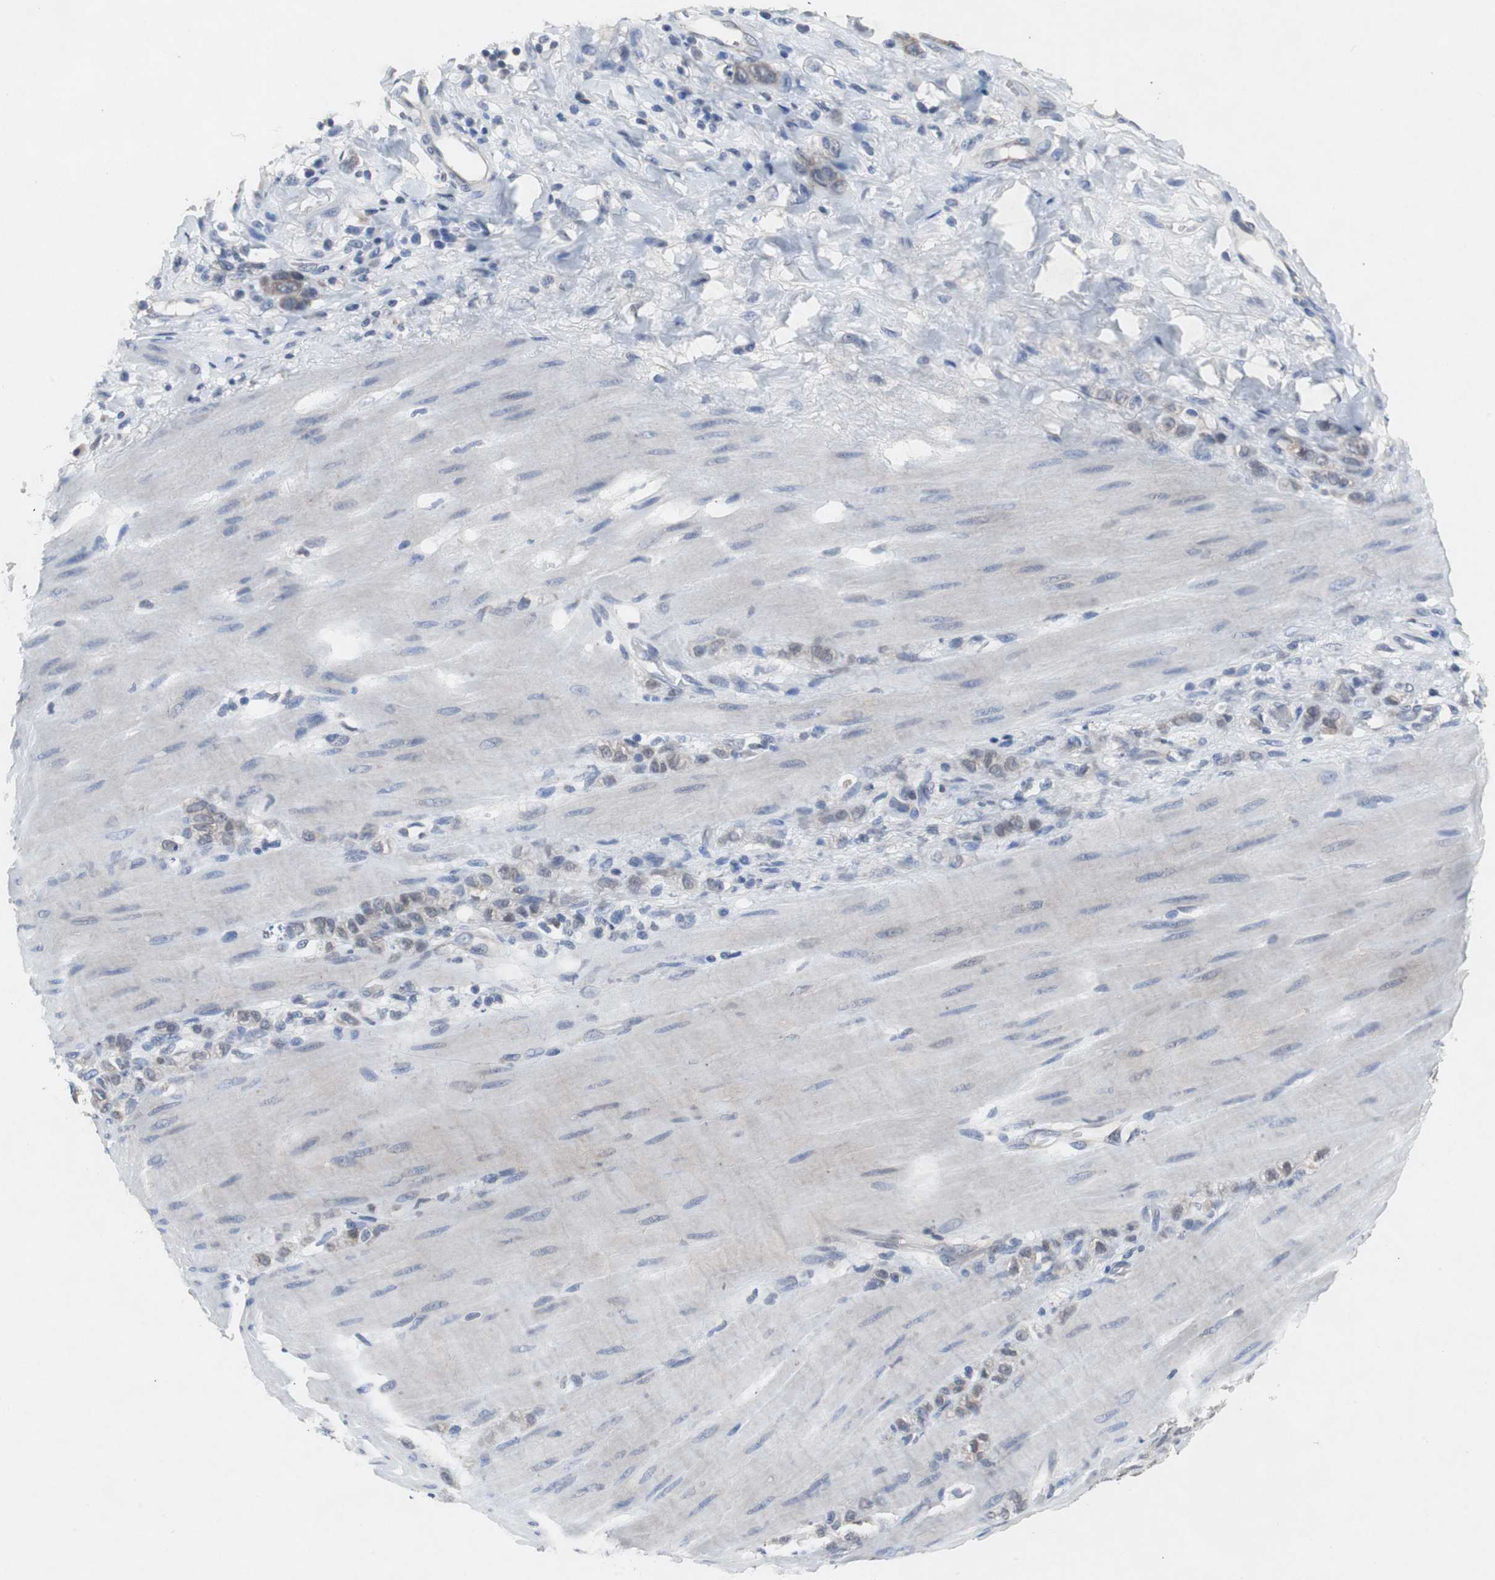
{"staining": {"intensity": "weak", "quantity": "25%-75%", "location": "cytoplasmic/membranous"}, "tissue": "stomach cancer", "cell_type": "Tumor cells", "image_type": "cancer", "snomed": [{"axis": "morphology", "description": "Adenocarcinoma, NOS"}, {"axis": "topography", "description": "Stomach"}], "caption": "Stomach cancer (adenocarcinoma) stained with IHC exhibits weak cytoplasmic/membranous staining in about 25%-75% of tumor cells.", "gene": "RBM47", "patient": {"sex": "male", "age": 82}}